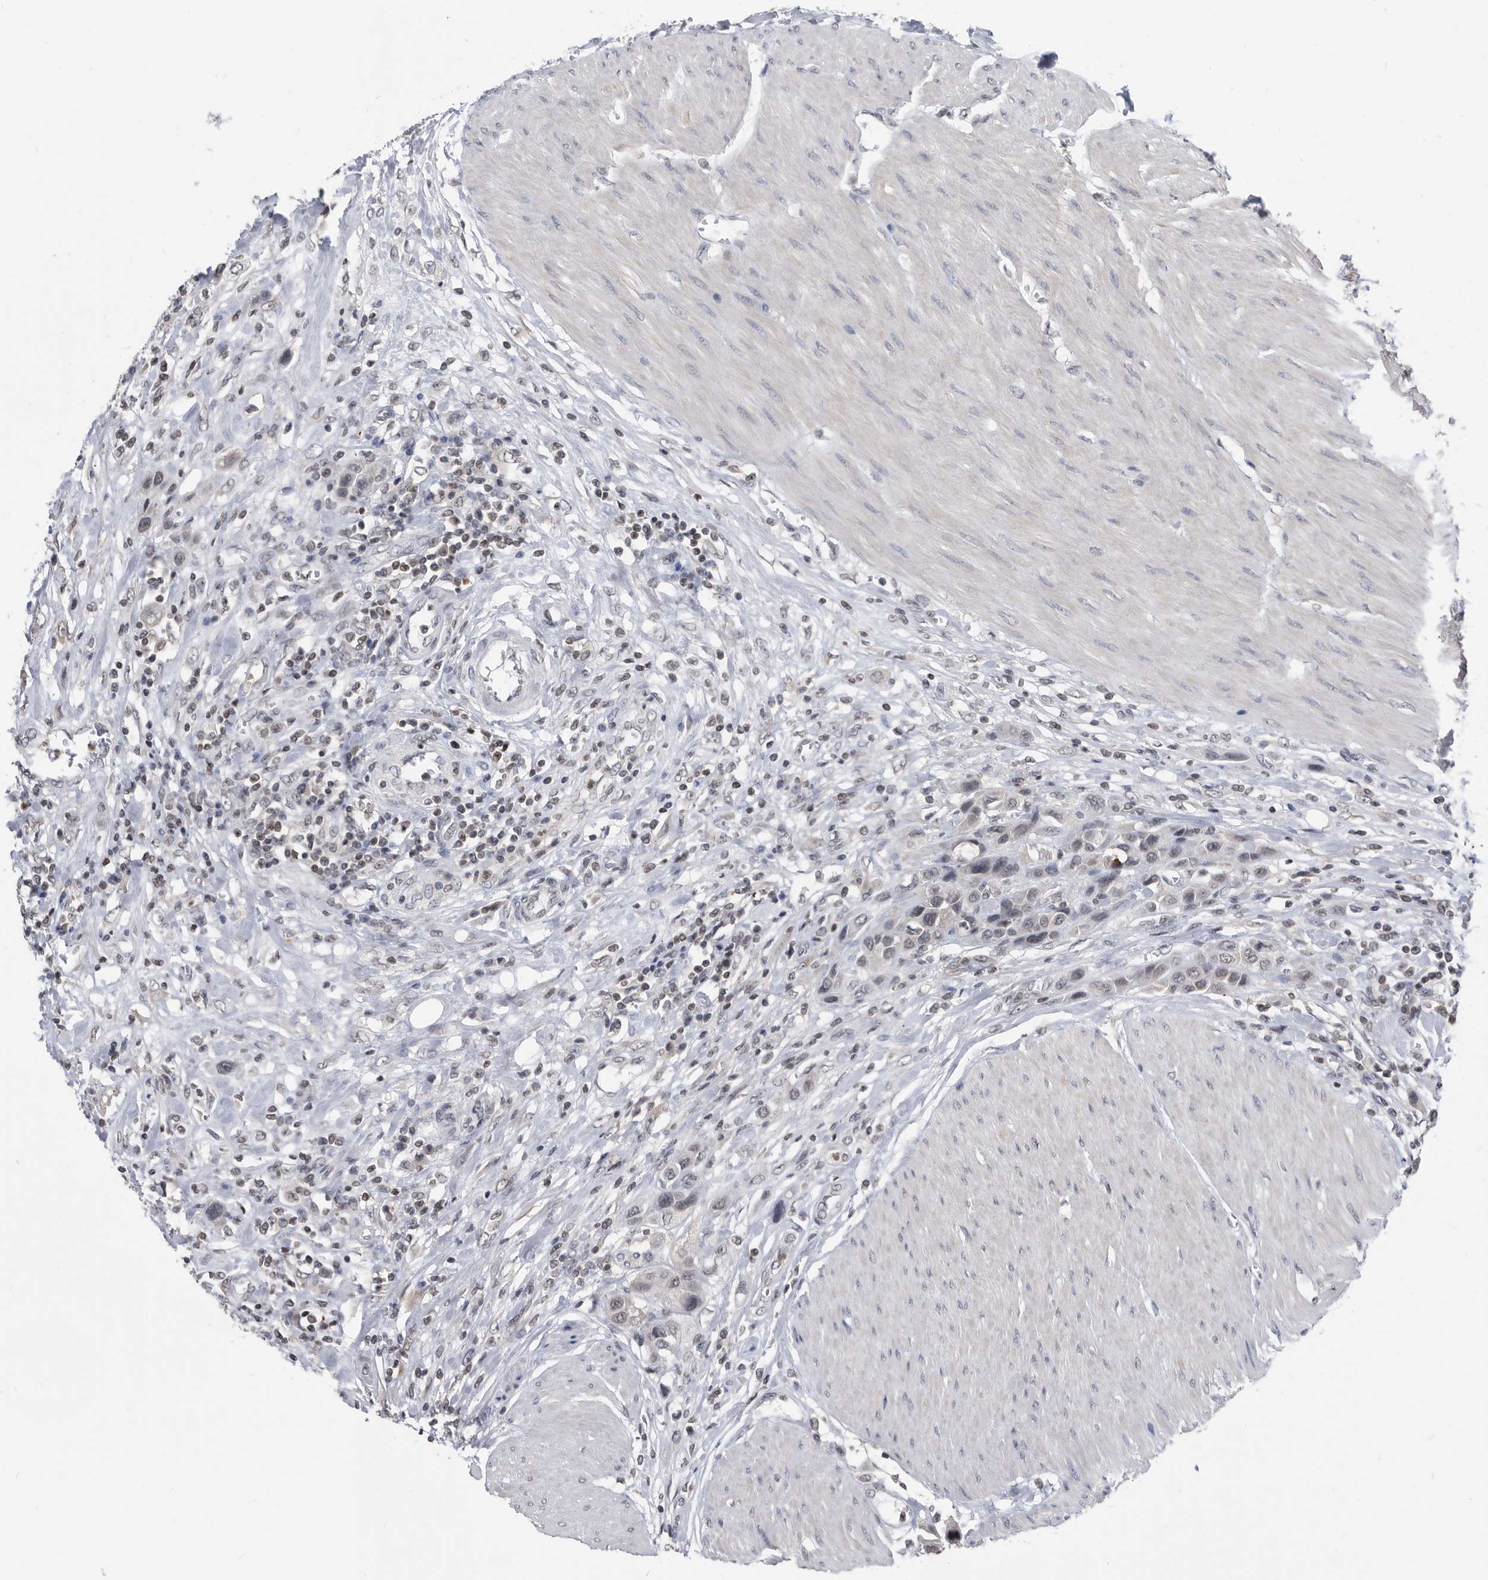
{"staining": {"intensity": "weak", "quantity": ">75%", "location": "nuclear"}, "tissue": "urothelial cancer", "cell_type": "Tumor cells", "image_type": "cancer", "snomed": [{"axis": "morphology", "description": "Urothelial carcinoma, High grade"}, {"axis": "topography", "description": "Urinary bladder"}], "caption": "This micrograph displays urothelial cancer stained with immunohistochemistry to label a protein in brown. The nuclear of tumor cells show weak positivity for the protein. Nuclei are counter-stained blue.", "gene": "TSTD1", "patient": {"sex": "male", "age": 50}}